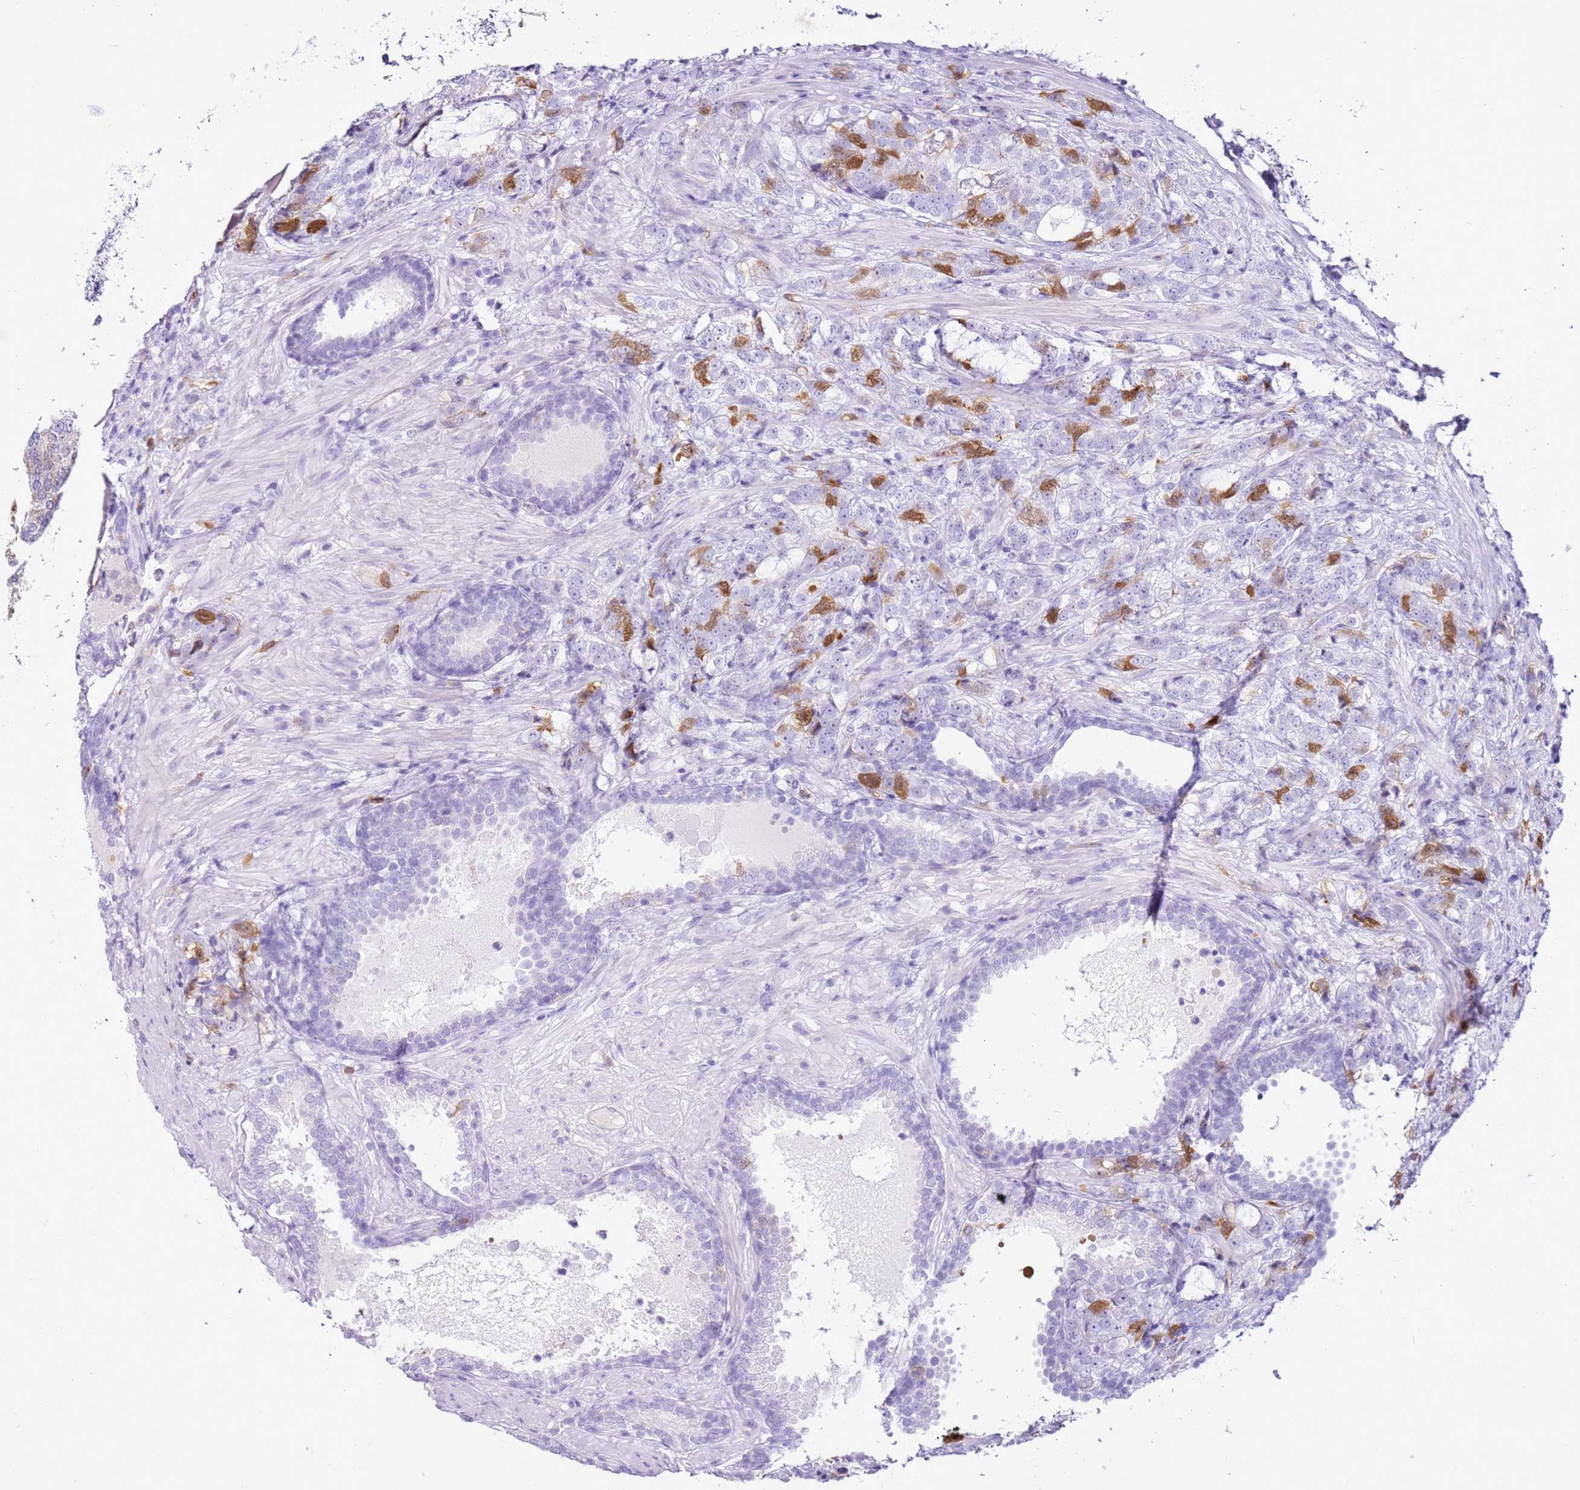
{"staining": {"intensity": "moderate", "quantity": "<25%", "location": "cytoplasmic/membranous"}, "tissue": "prostate cancer", "cell_type": "Tumor cells", "image_type": "cancer", "snomed": [{"axis": "morphology", "description": "Adenocarcinoma, High grade"}, {"axis": "topography", "description": "Prostate"}], "caption": "This micrograph demonstrates immunohistochemistry (IHC) staining of human prostate cancer (adenocarcinoma (high-grade)), with low moderate cytoplasmic/membranous staining in about <25% of tumor cells.", "gene": "SPC25", "patient": {"sex": "male", "age": 67}}